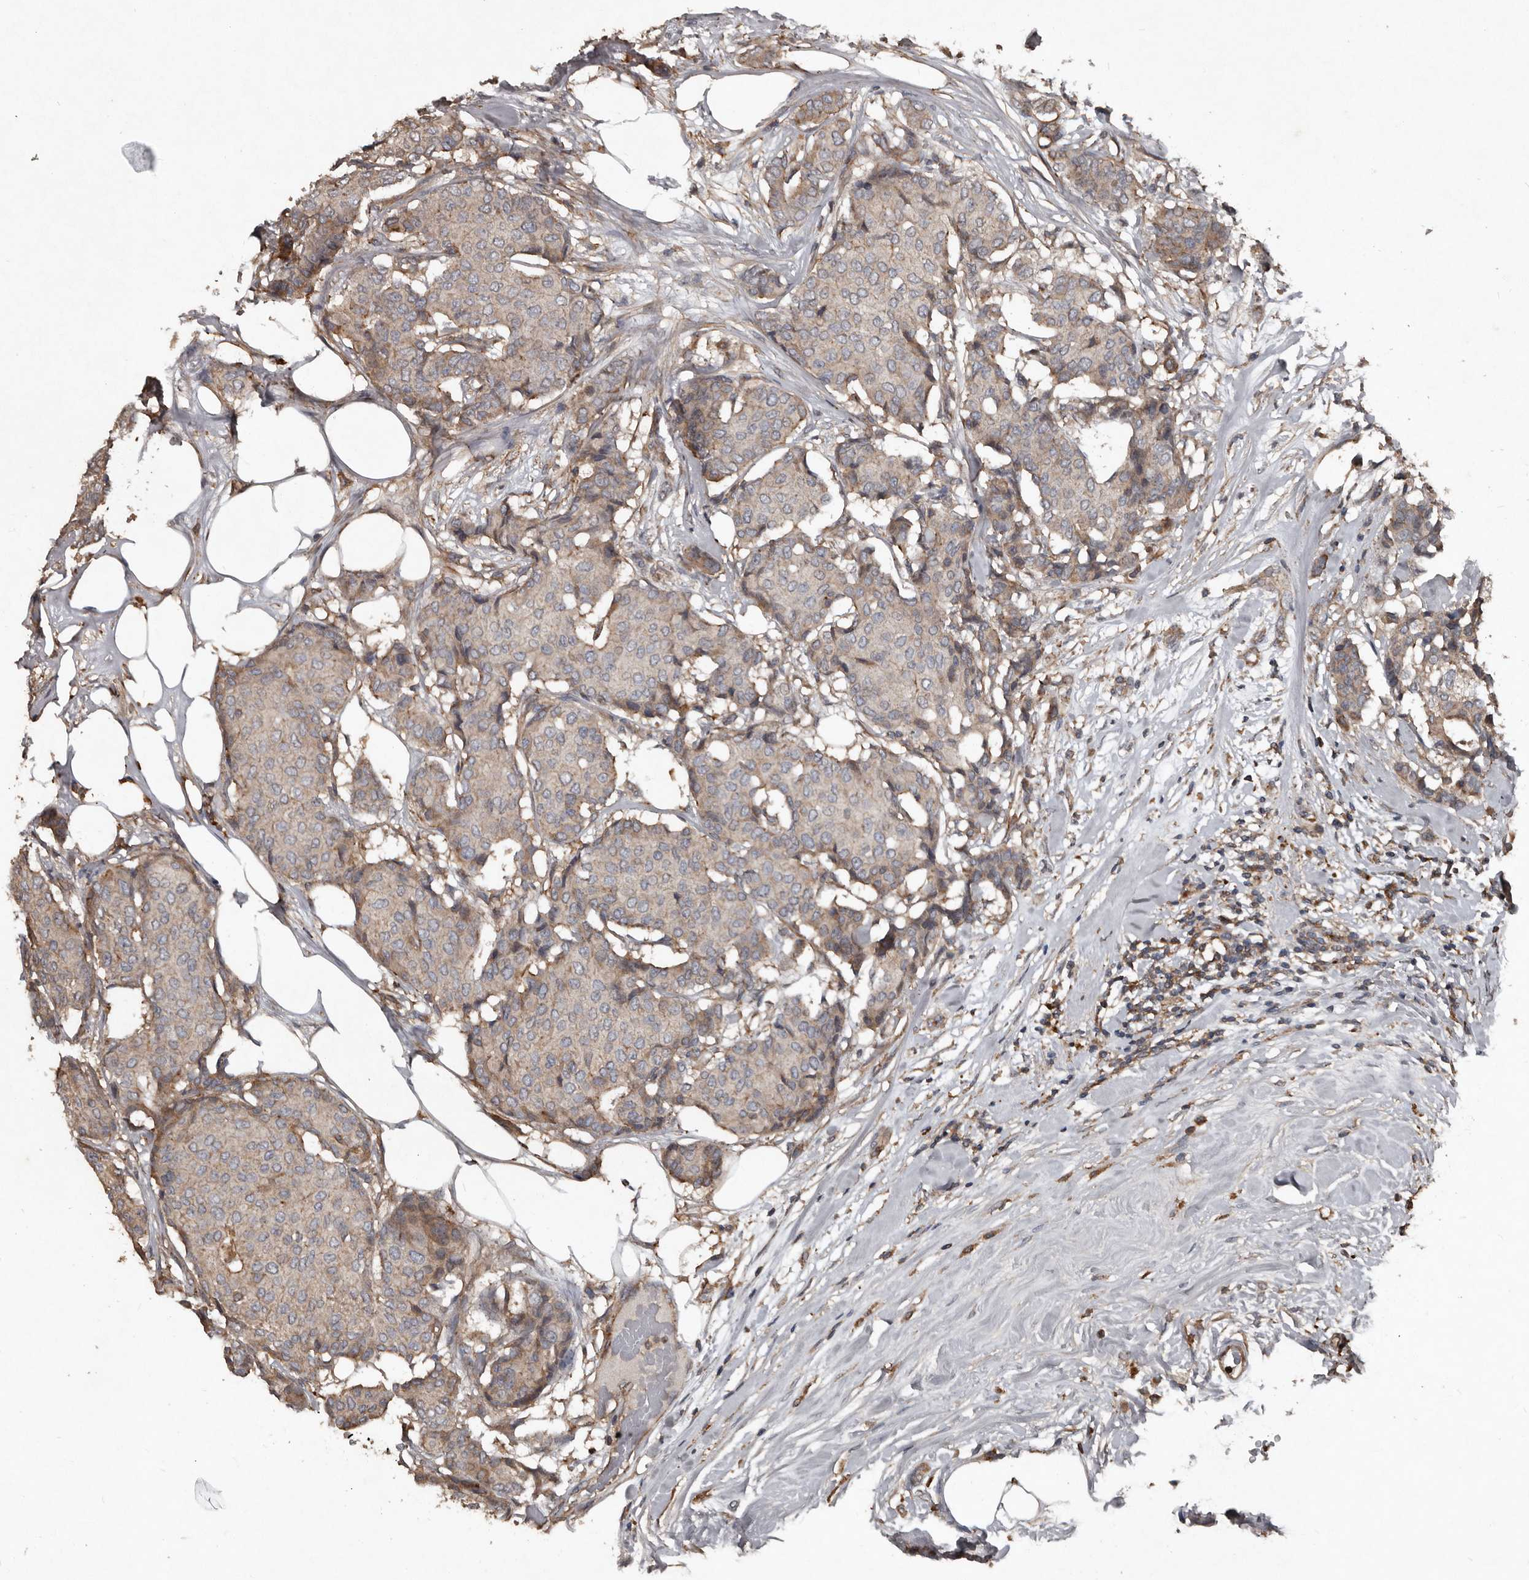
{"staining": {"intensity": "weak", "quantity": "<25%", "location": "cytoplasmic/membranous"}, "tissue": "breast cancer", "cell_type": "Tumor cells", "image_type": "cancer", "snomed": [{"axis": "morphology", "description": "Duct carcinoma"}, {"axis": "topography", "description": "Breast"}], "caption": "DAB (3,3'-diaminobenzidine) immunohistochemical staining of breast infiltrating ductal carcinoma exhibits no significant expression in tumor cells.", "gene": "GREB1", "patient": {"sex": "female", "age": 75}}